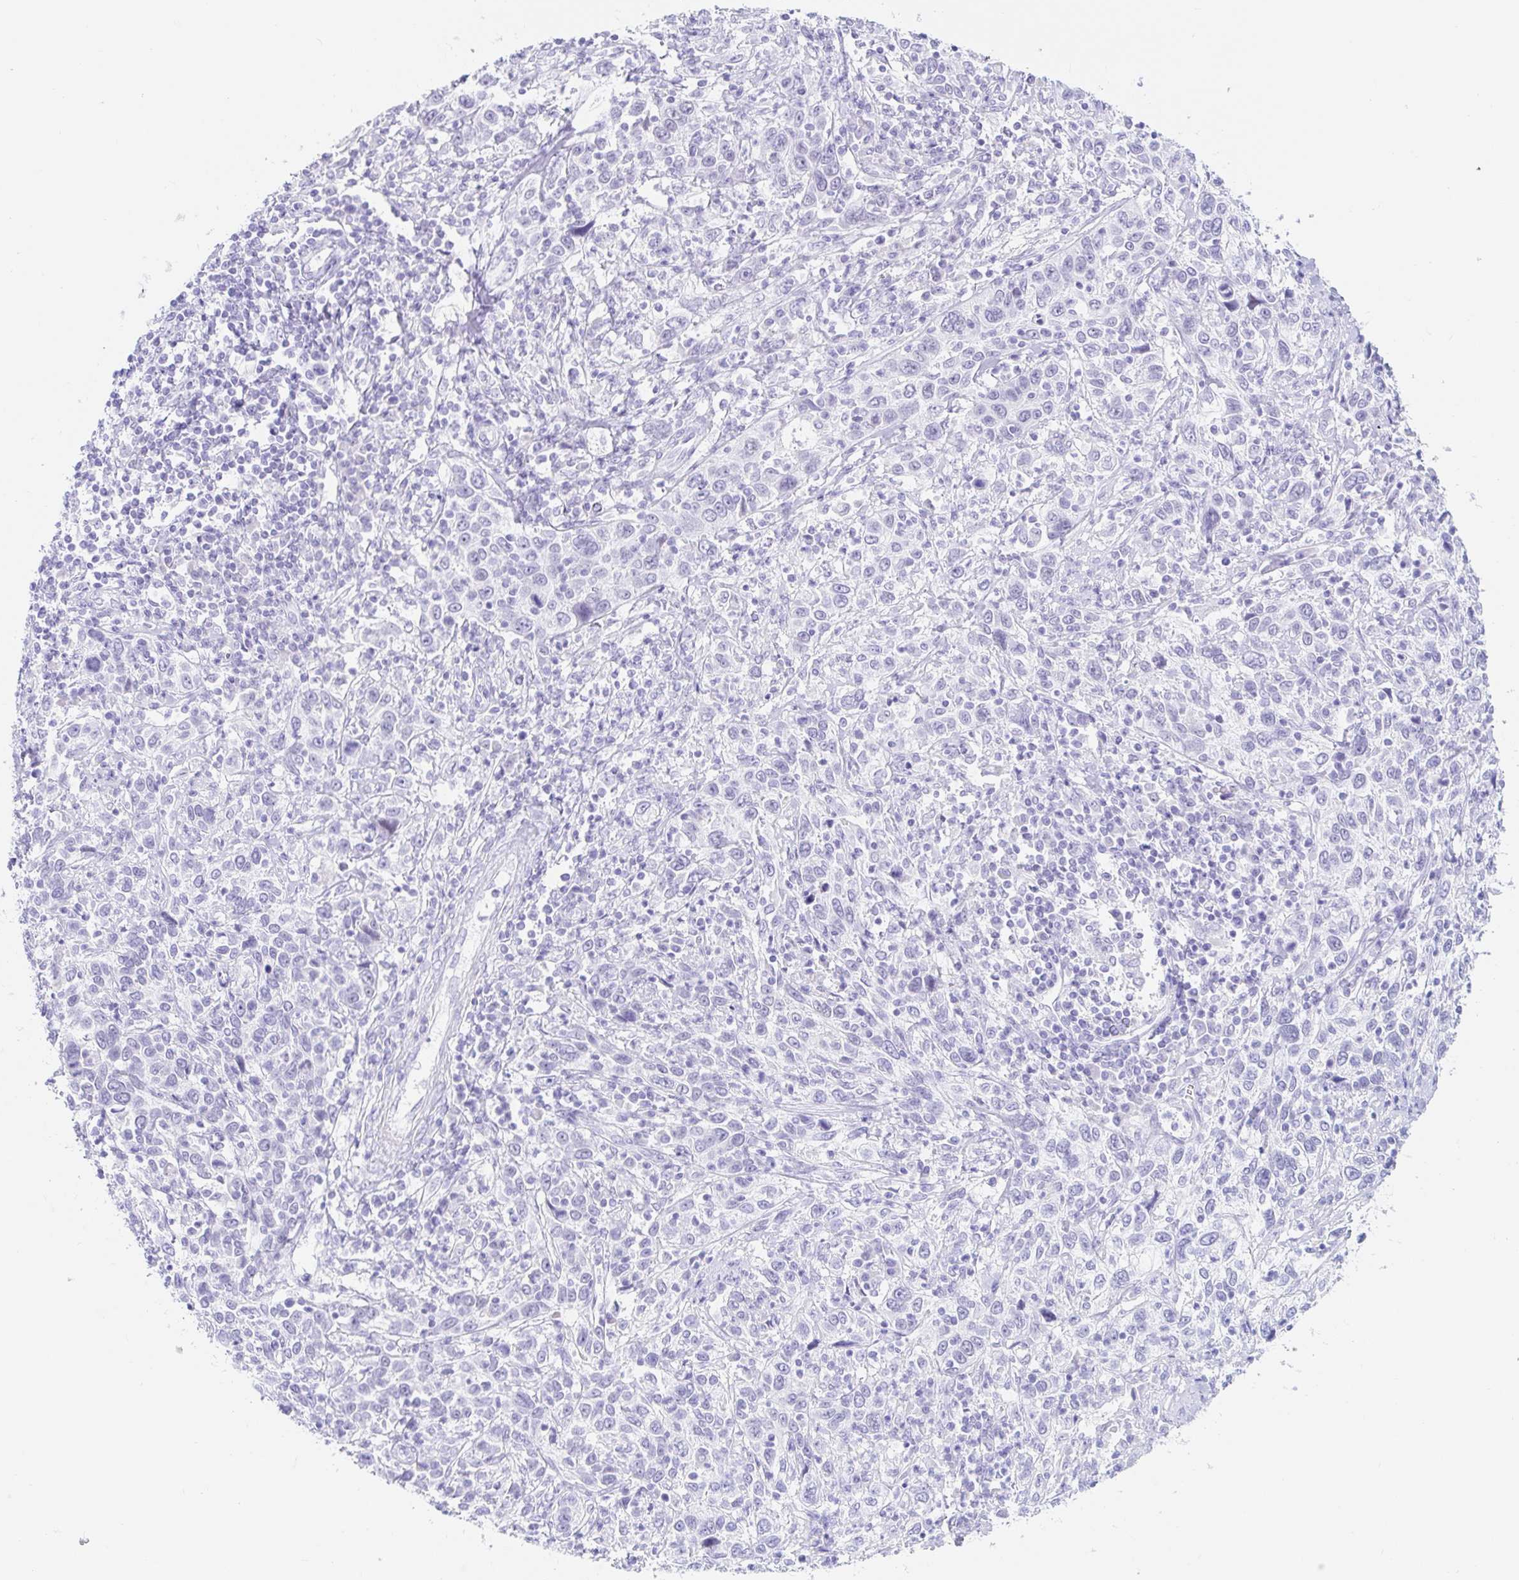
{"staining": {"intensity": "moderate", "quantity": "<25%", "location": "nuclear"}, "tissue": "cervical cancer", "cell_type": "Tumor cells", "image_type": "cancer", "snomed": [{"axis": "morphology", "description": "Squamous cell carcinoma, NOS"}, {"axis": "topography", "description": "Cervix"}], "caption": "This histopathology image reveals cervical squamous cell carcinoma stained with immunohistochemistry to label a protein in brown. The nuclear of tumor cells show moderate positivity for the protein. Nuclei are counter-stained blue.", "gene": "OR6T1", "patient": {"sex": "female", "age": 46}}